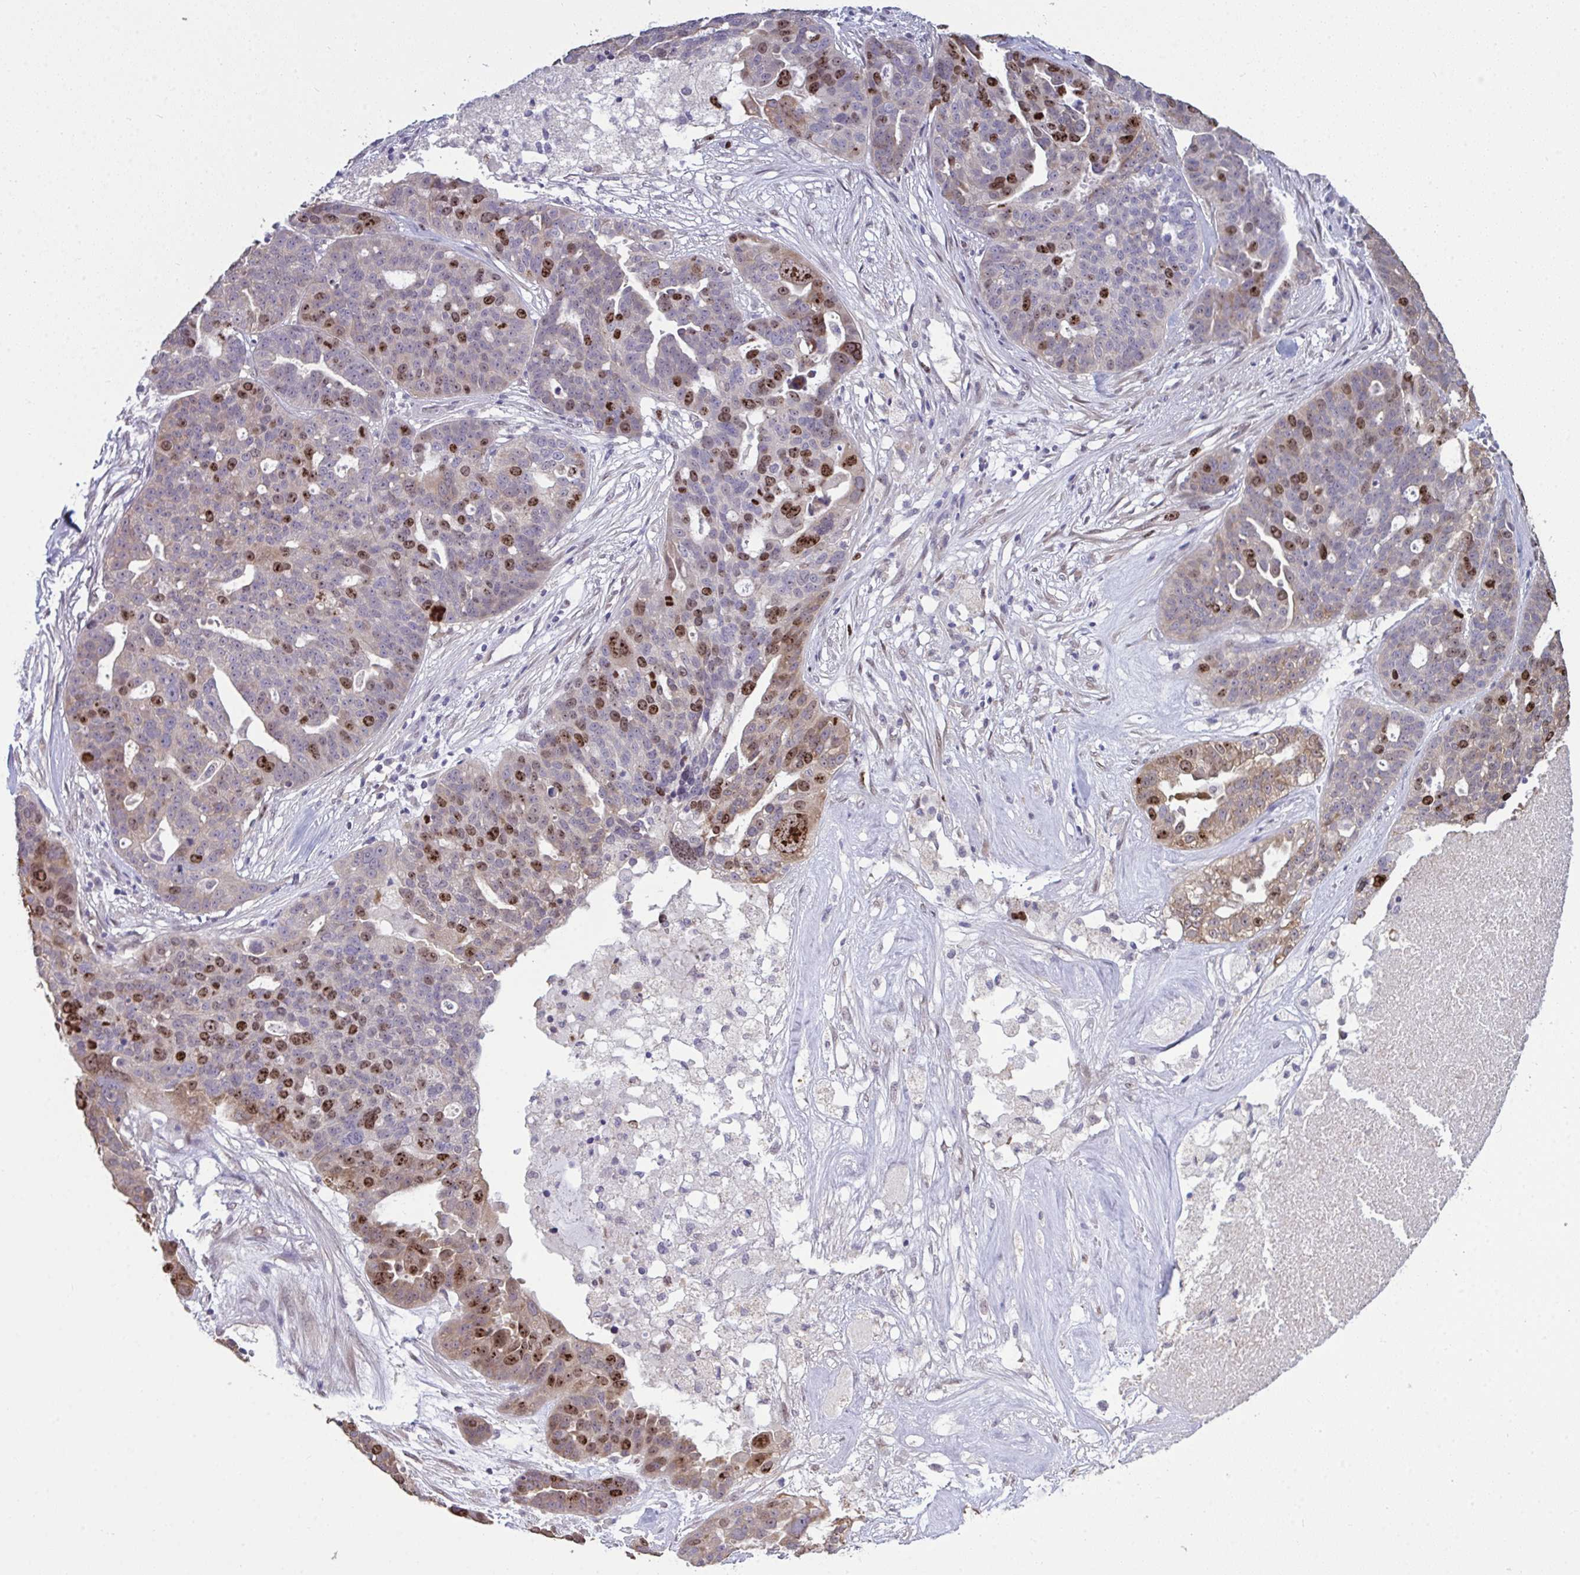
{"staining": {"intensity": "moderate", "quantity": "25%-75%", "location": "cytoplasmic/membranous,nuclear"}, "tissue": "ovarian cancer", "cell_type": "Tumor cells", "image_type": "cancer", "snomed": [{"axis": "morphology", "description": "Cystadenocarcinoma, serous, NOS"}, {"axis": "topography", "description": "Ovary"}], "caption": "Immunohistochemical staining of human ovarian serous cystadenocarcinoma demonstrates medium levels of moderate cytoplasmic/membranous and nuclear expression in approximately 25%-75% of tumor cells. Using DAB (brown) and hematoxylin (blue) stains, captured at high magnification using brightfield microscopy.", "gene": "SETD7", "patient": {"sex": "female", "age": 59}}